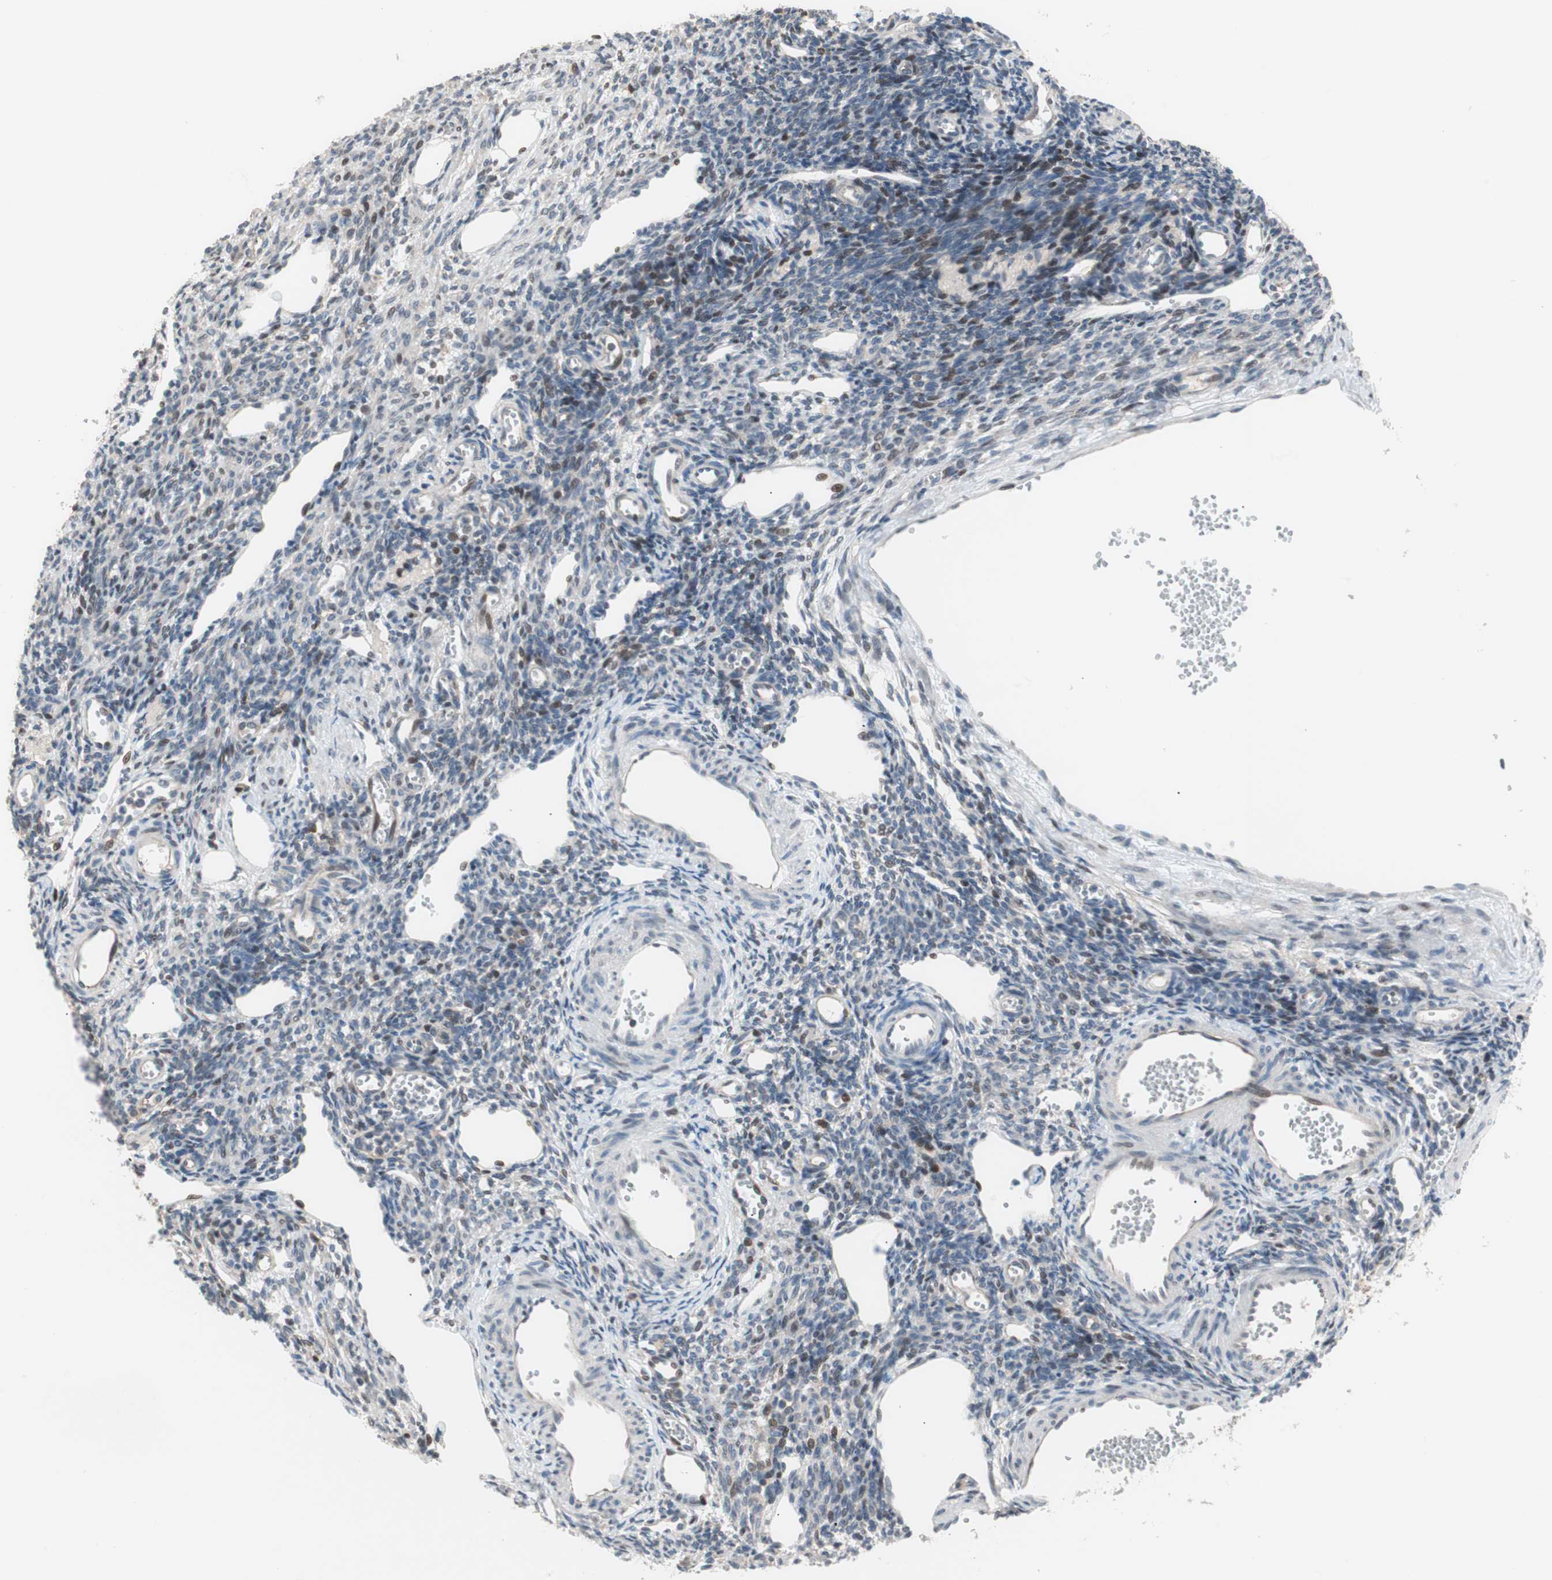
{"staining": {"intensity": "negative", "quantity": "none", "location": "none"}, "tissue": "ovary", "cell_type": "Follicle cells", "image_type": "normal", "snomed": [{"axis": "morphology", "description": "Normal tissue, NOS"}, {"axis": "topography", "description": "Ovary"}], "caption": "This histopathology image is of normal ovary stained with IHC to label a protein in brown with the nuclei are counter-stained blue. There is no expression in follicle cells. (Stains: DAB immunohistochemistry with hematoxylin counter stain, Microscopy: brightfield microscopy at high magnification).", "gene": "POLH", "patient": {"sex": "female", "age": 33}}